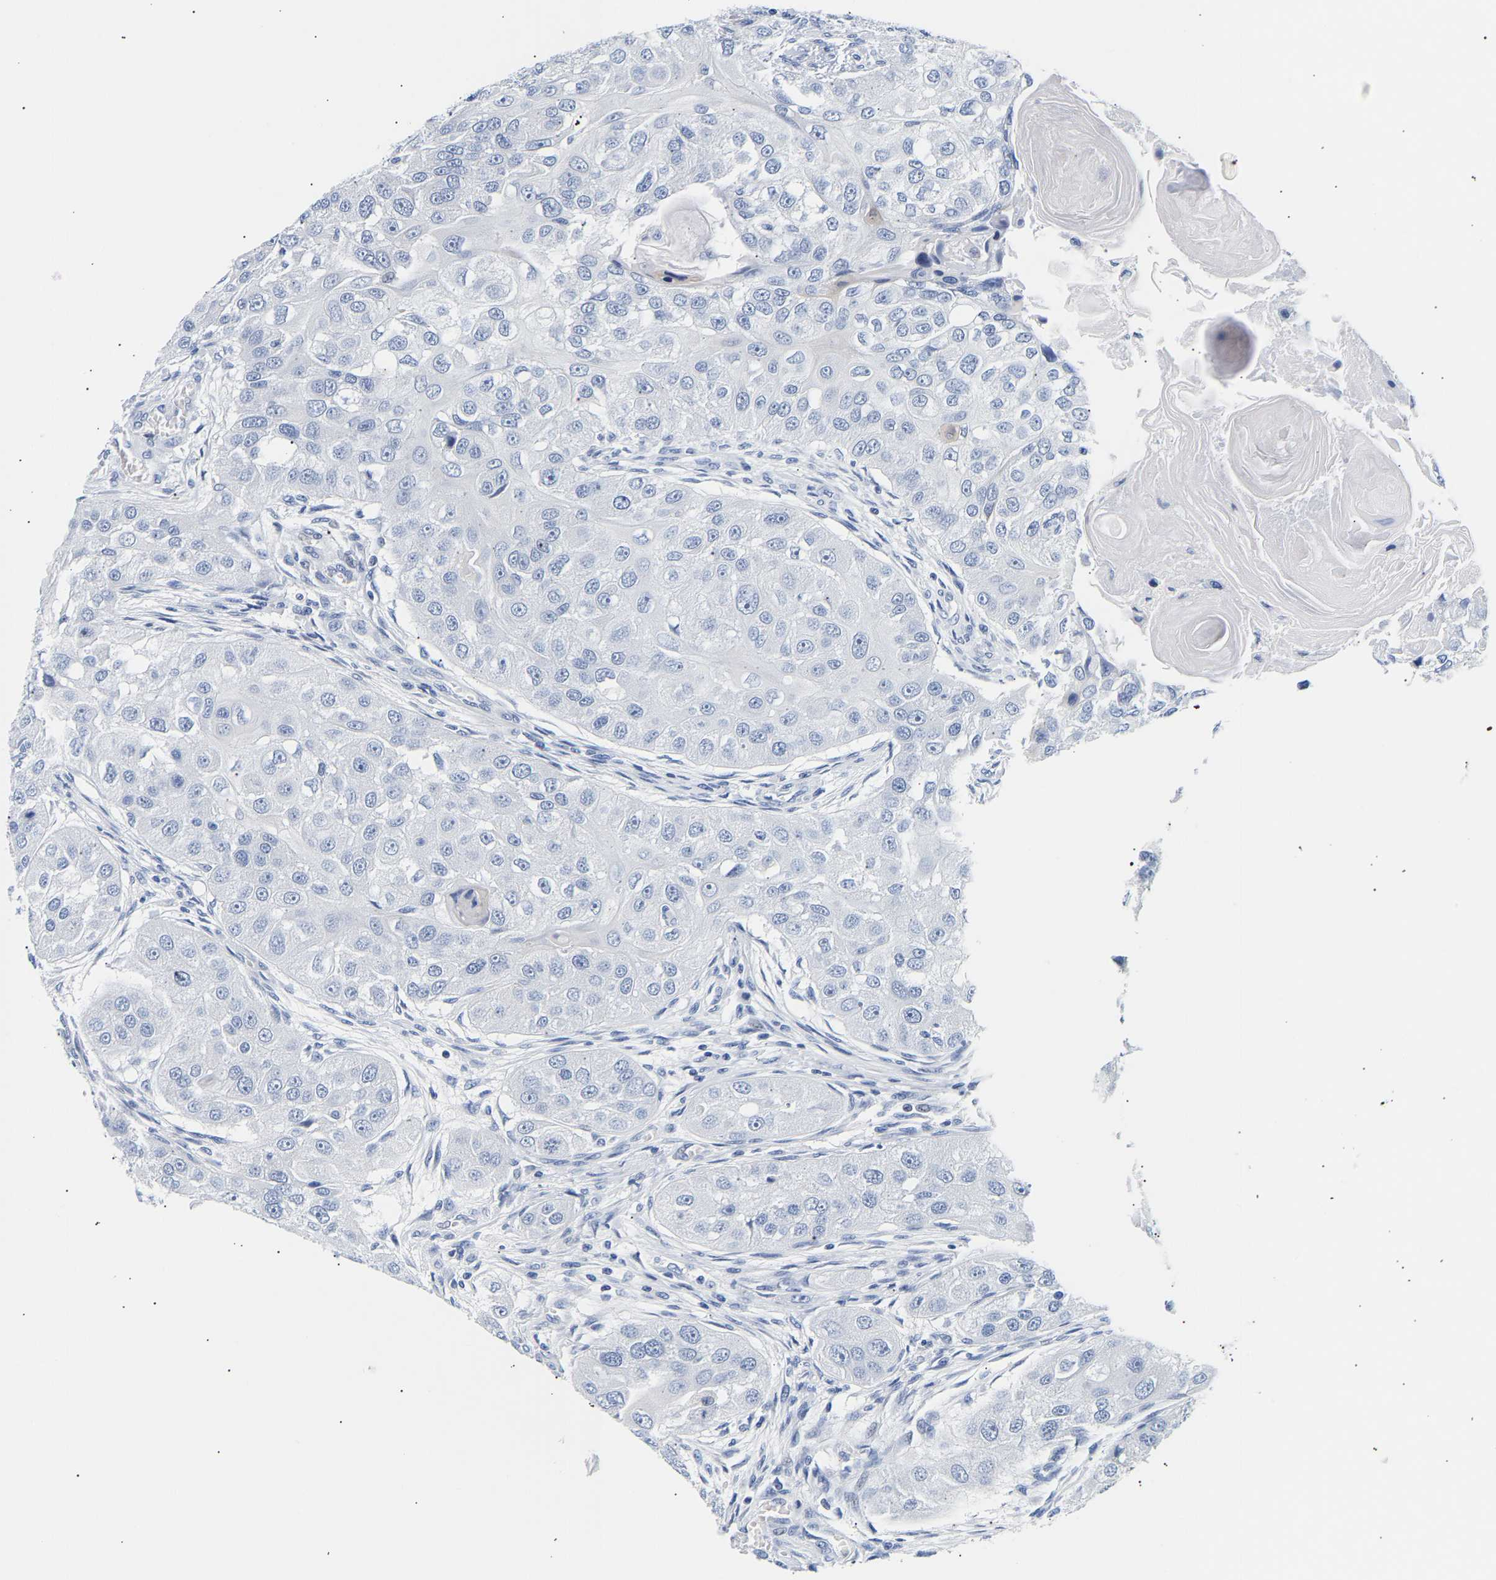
{"staining": {"intensity": "negative", "quantity": "none", "location": "none"}, "tissue": "head and neck cancer", "cell_type": "Tumor cells", "image_type": "cancer", "snomed": [{"axis": "morphology", "description": "Normal tissue, NOS"}, {"axis": "morphology", "description": "Squamous cell carcinoma, NOS"}, {"axis": "topography", "description": "Skeletal muscle"}, {"axis": "topography", "description": "Head-Neck"}], "caption": "This micrograph is of head and neck squamous cell carcinoma stained with IHC to label a protein in brown with the nuclei are counter-stained blue. There is no expression in tumor cells.", "gene": "SPINK2", "patient": {"sex": "male", "age": 51}}